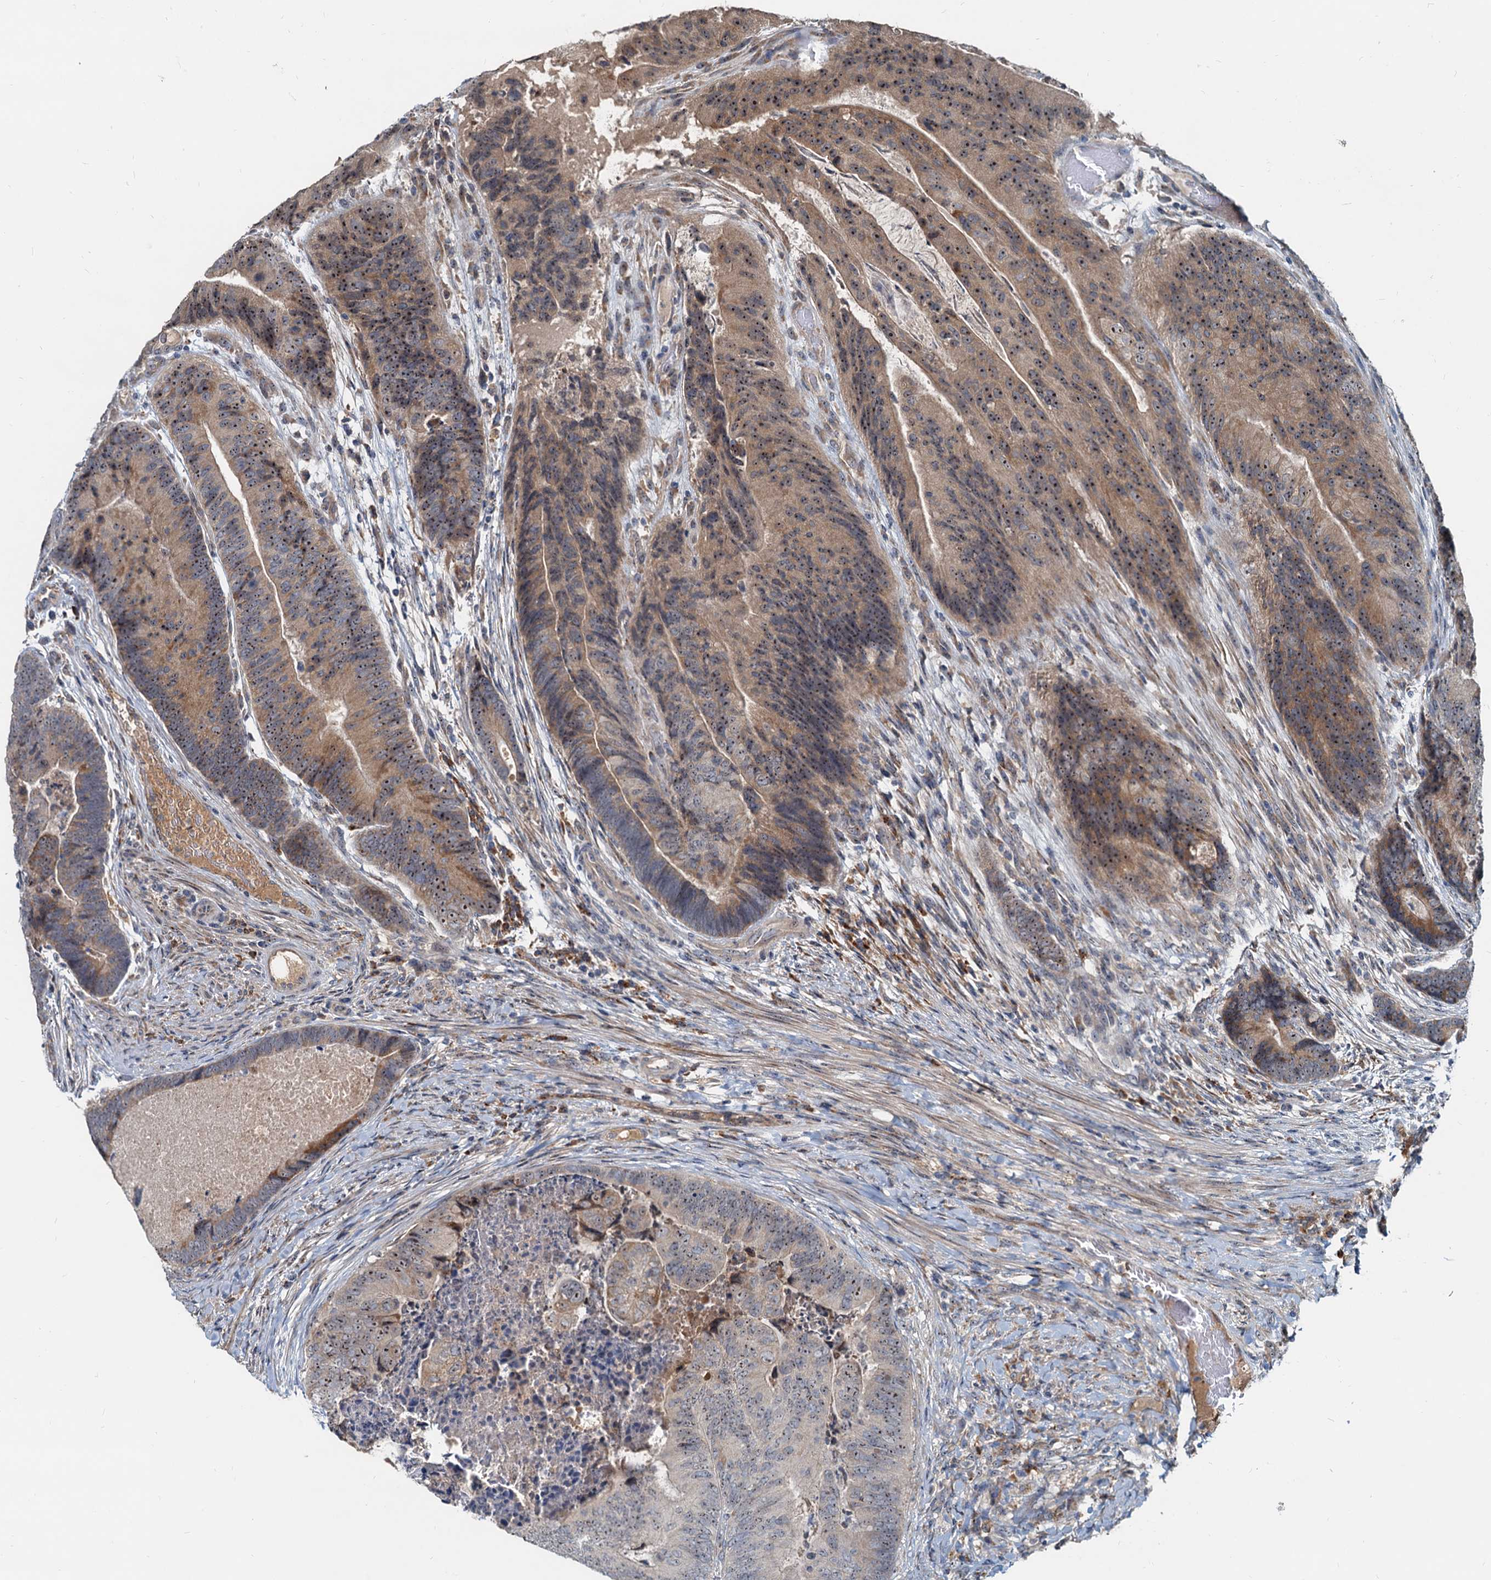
{"staining": {"intensity": "moderate", "quantity": ">75%", "location": "cytoplasmic/membranous,nuclear"}, "tissue": "colorectal cancer", "cell_type": "Tumor cells", "image_type": "cancer", "snomed": [{"axis": "morphology", "description": "Adenocarcinoma, NOS"}, {"axis": "topography", "description": "Colon"}], "caption": "Protein analysis of adenocarcinoma (colorectal) tissue reveals moderate cytoplasmic/membranous and nuclear positivity in approximately >75% of tumor cells. Using DAB (brown) and hematoxylin (blue) stains, captured at high magnification using brightfield microscopy.", "gene": "RGS7BP", "patient": {"sex": "female", "age": 67}}